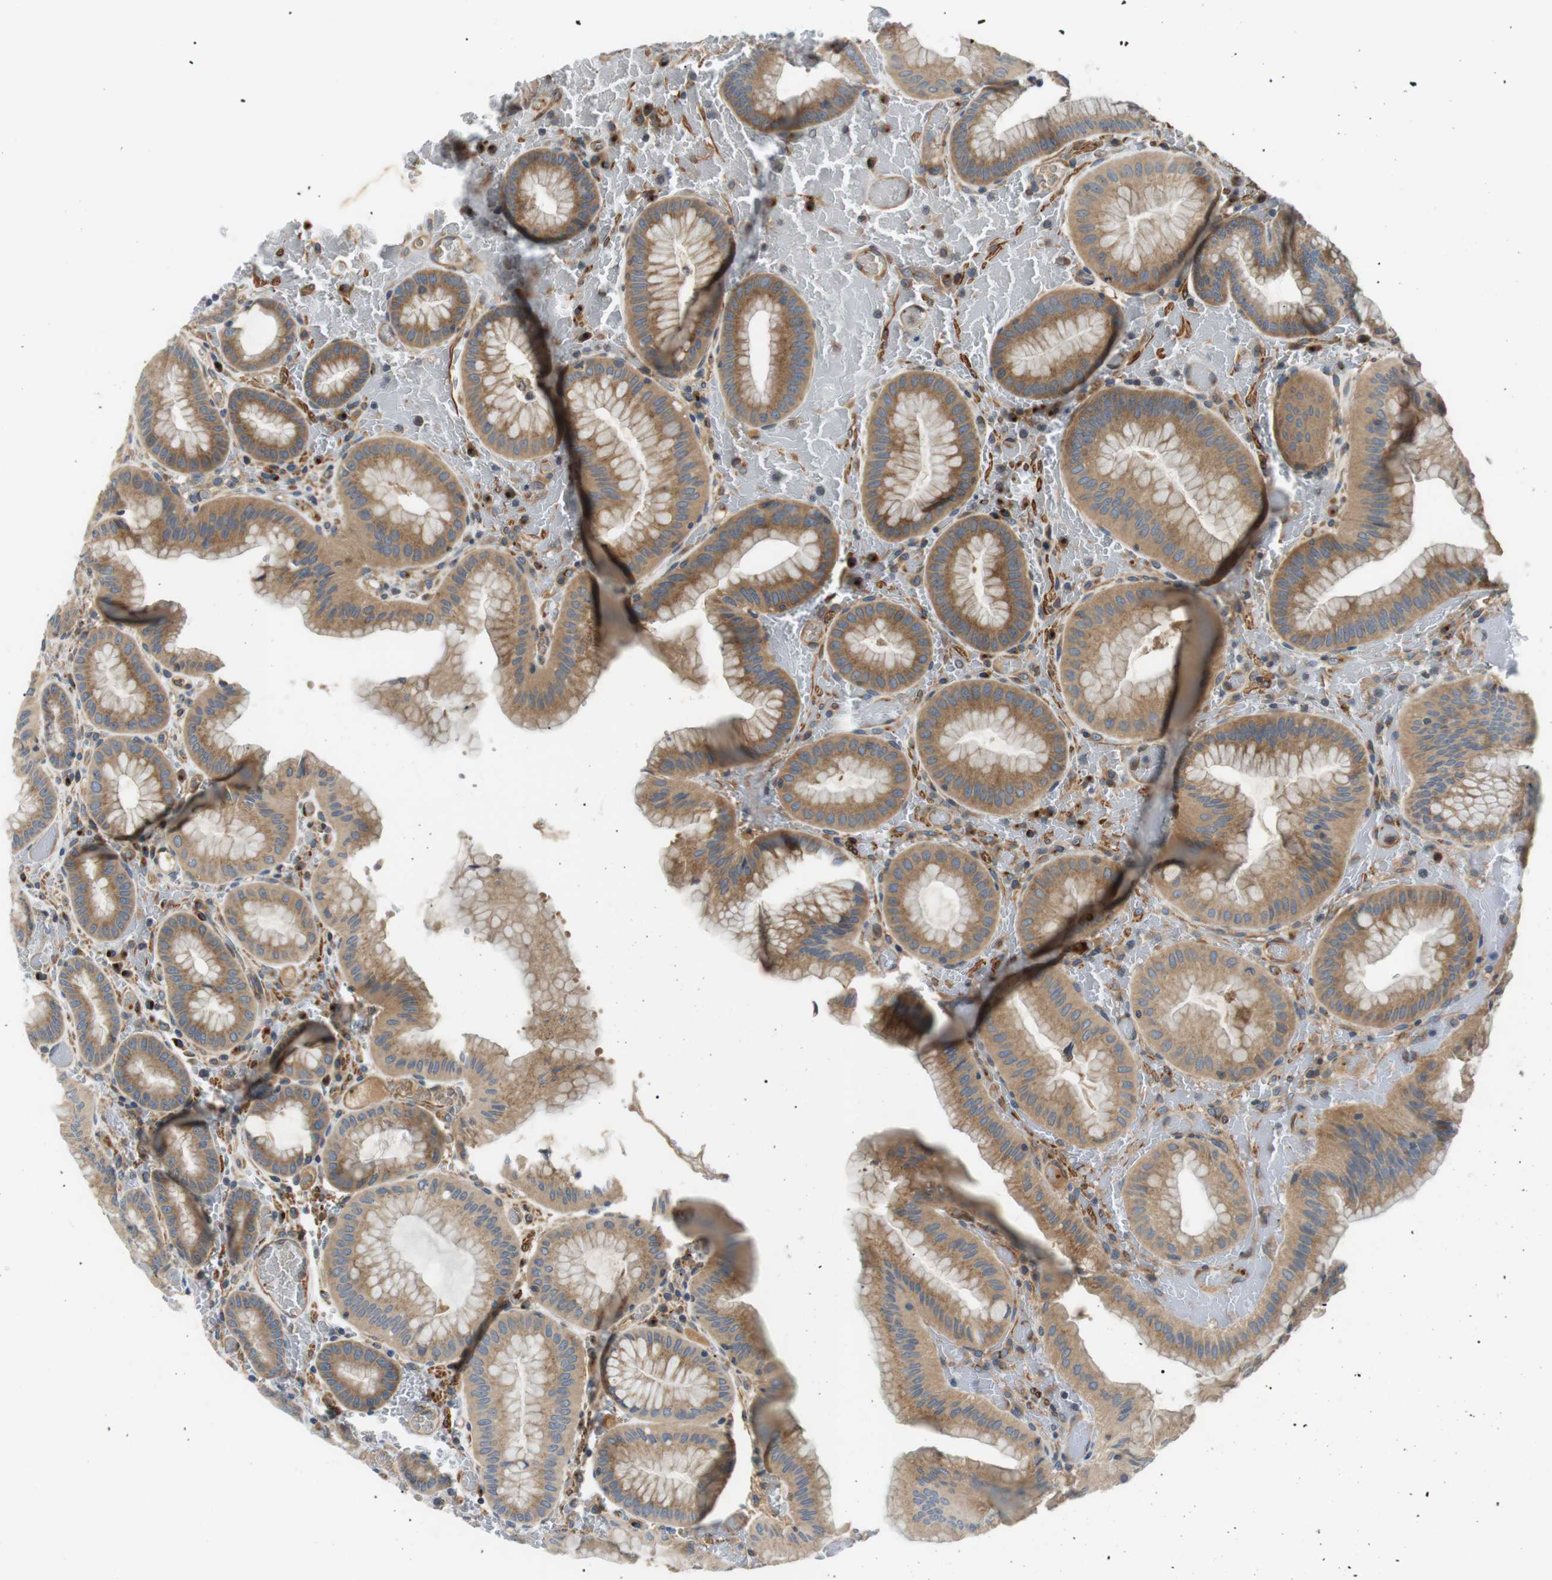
{"staining": {"intensity": "moderate", "quantity": ">75%", "location": "cytoplasmic/membranous"}, "tissue": "stomach", "cell_type": "Glandular cells", "image_type": "normal", "snomed": [{"axis": "morphology", "description": "Normal tissue, NOS"}, {"axis": "morphology", "description": "Carcinoid, malignant, NOS"}, {"axis": "topography", "description": "Stomach, upper"}], "caption": "Protein positivity by immunohistochemistry exhibits moderate cytoplasmic/membranous positivity in about >75% of glandular cells in unremarkable stomach.", "gene": "DIPK1A", "patient": {"sex": "male", "age": 39}}